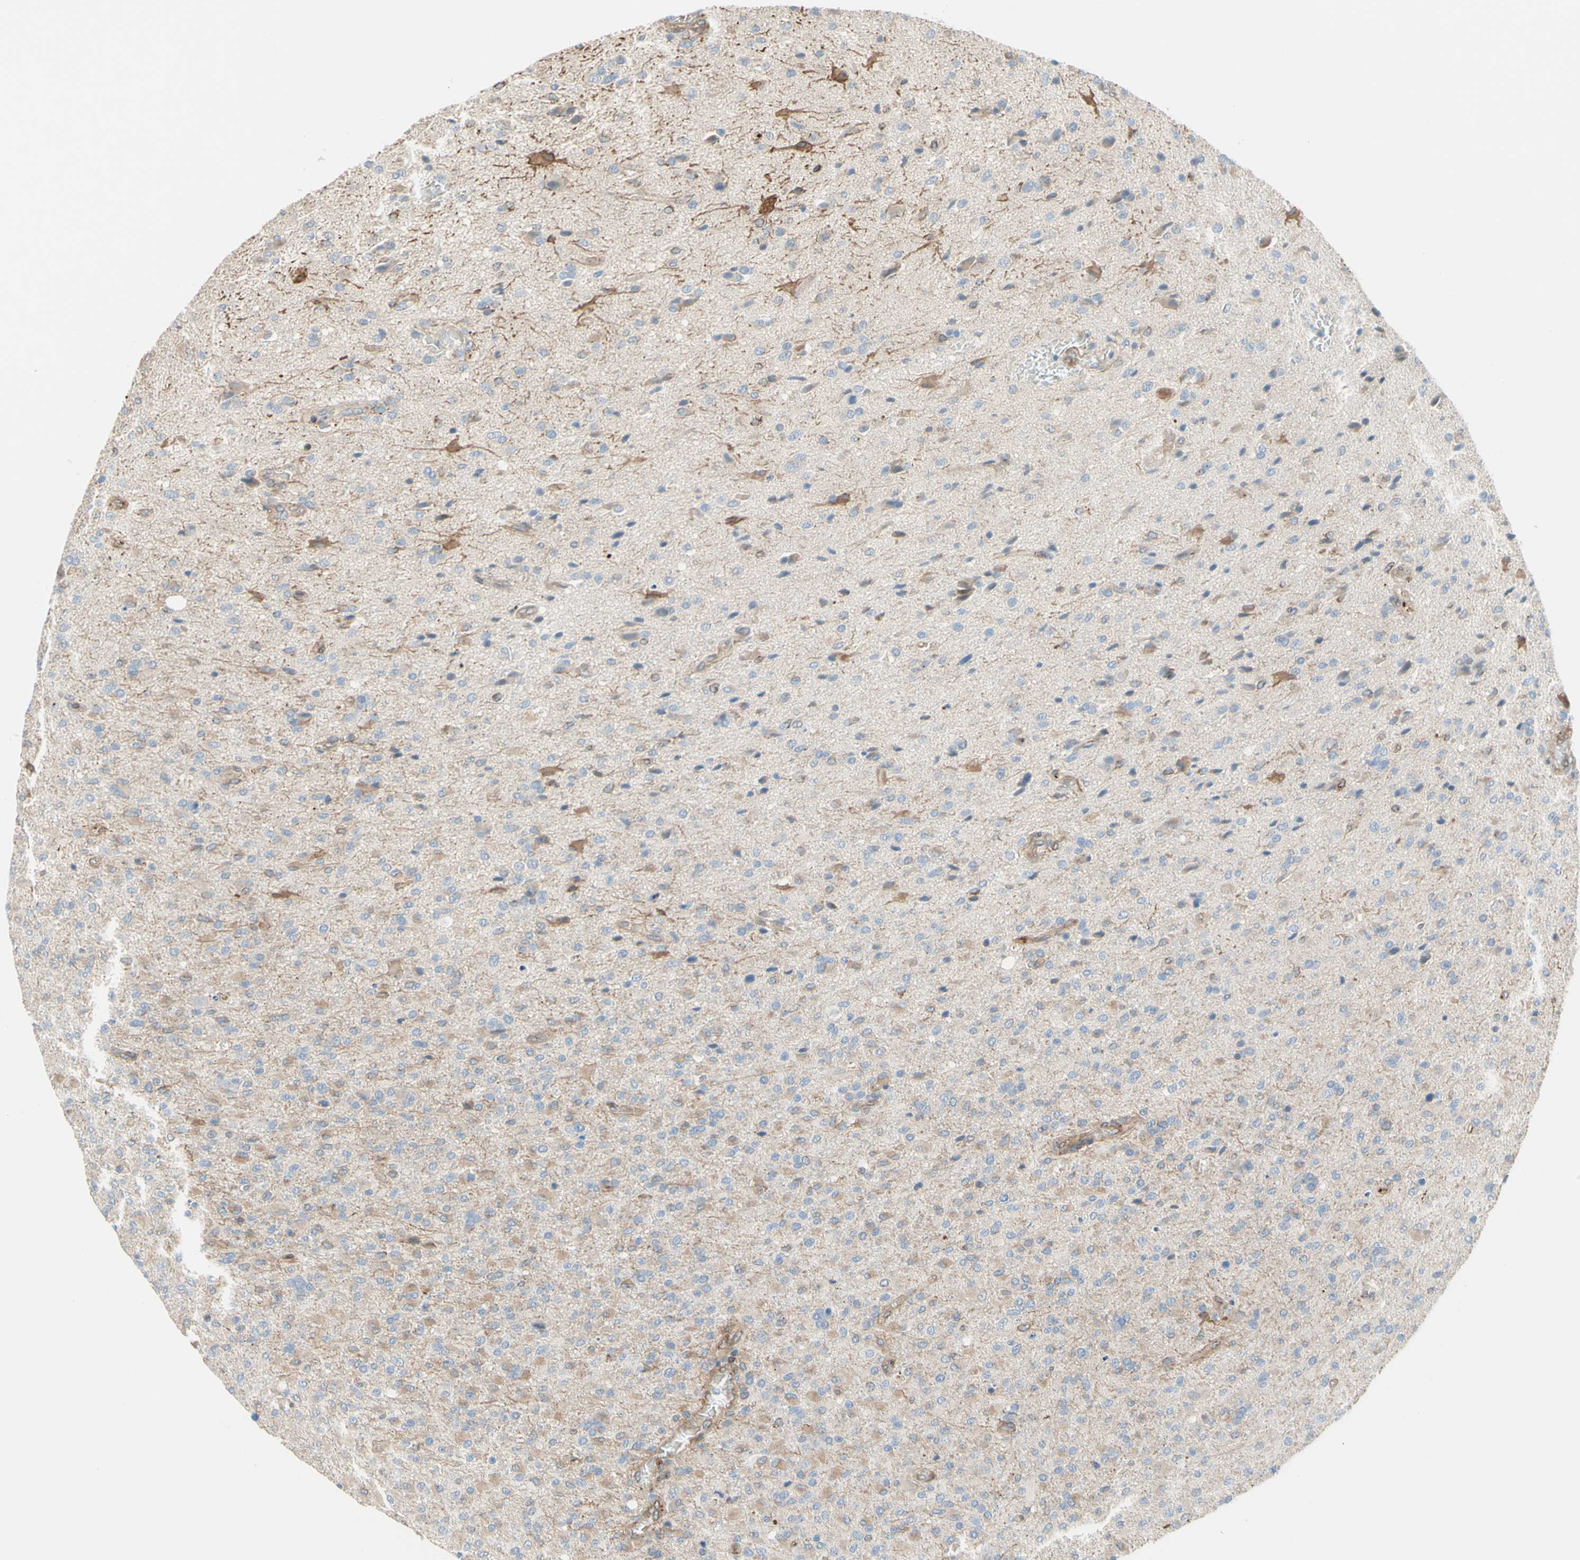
{"staining": {"intensity": "weak", "quantity": "25%-75%", "location": "cytoplasmic/membranous"}, "tissue": "glioma", "cell_type": "Tumor cells", "image_type": "cancer", "snomed": [{"axis": "morphology", "description": "Glioma, malignant, High grade"}, {"axis": "topography", "description": "Brain"}], "caption": "A histopathology image of human glioma stained for a protein displays weak cytoplasmic/membranous brown staining in tumor cells. (IHC, brightfield microscopy, high magnification).", "gene": "TRAF2", "patient": {"sex": "male", "age": 71}}